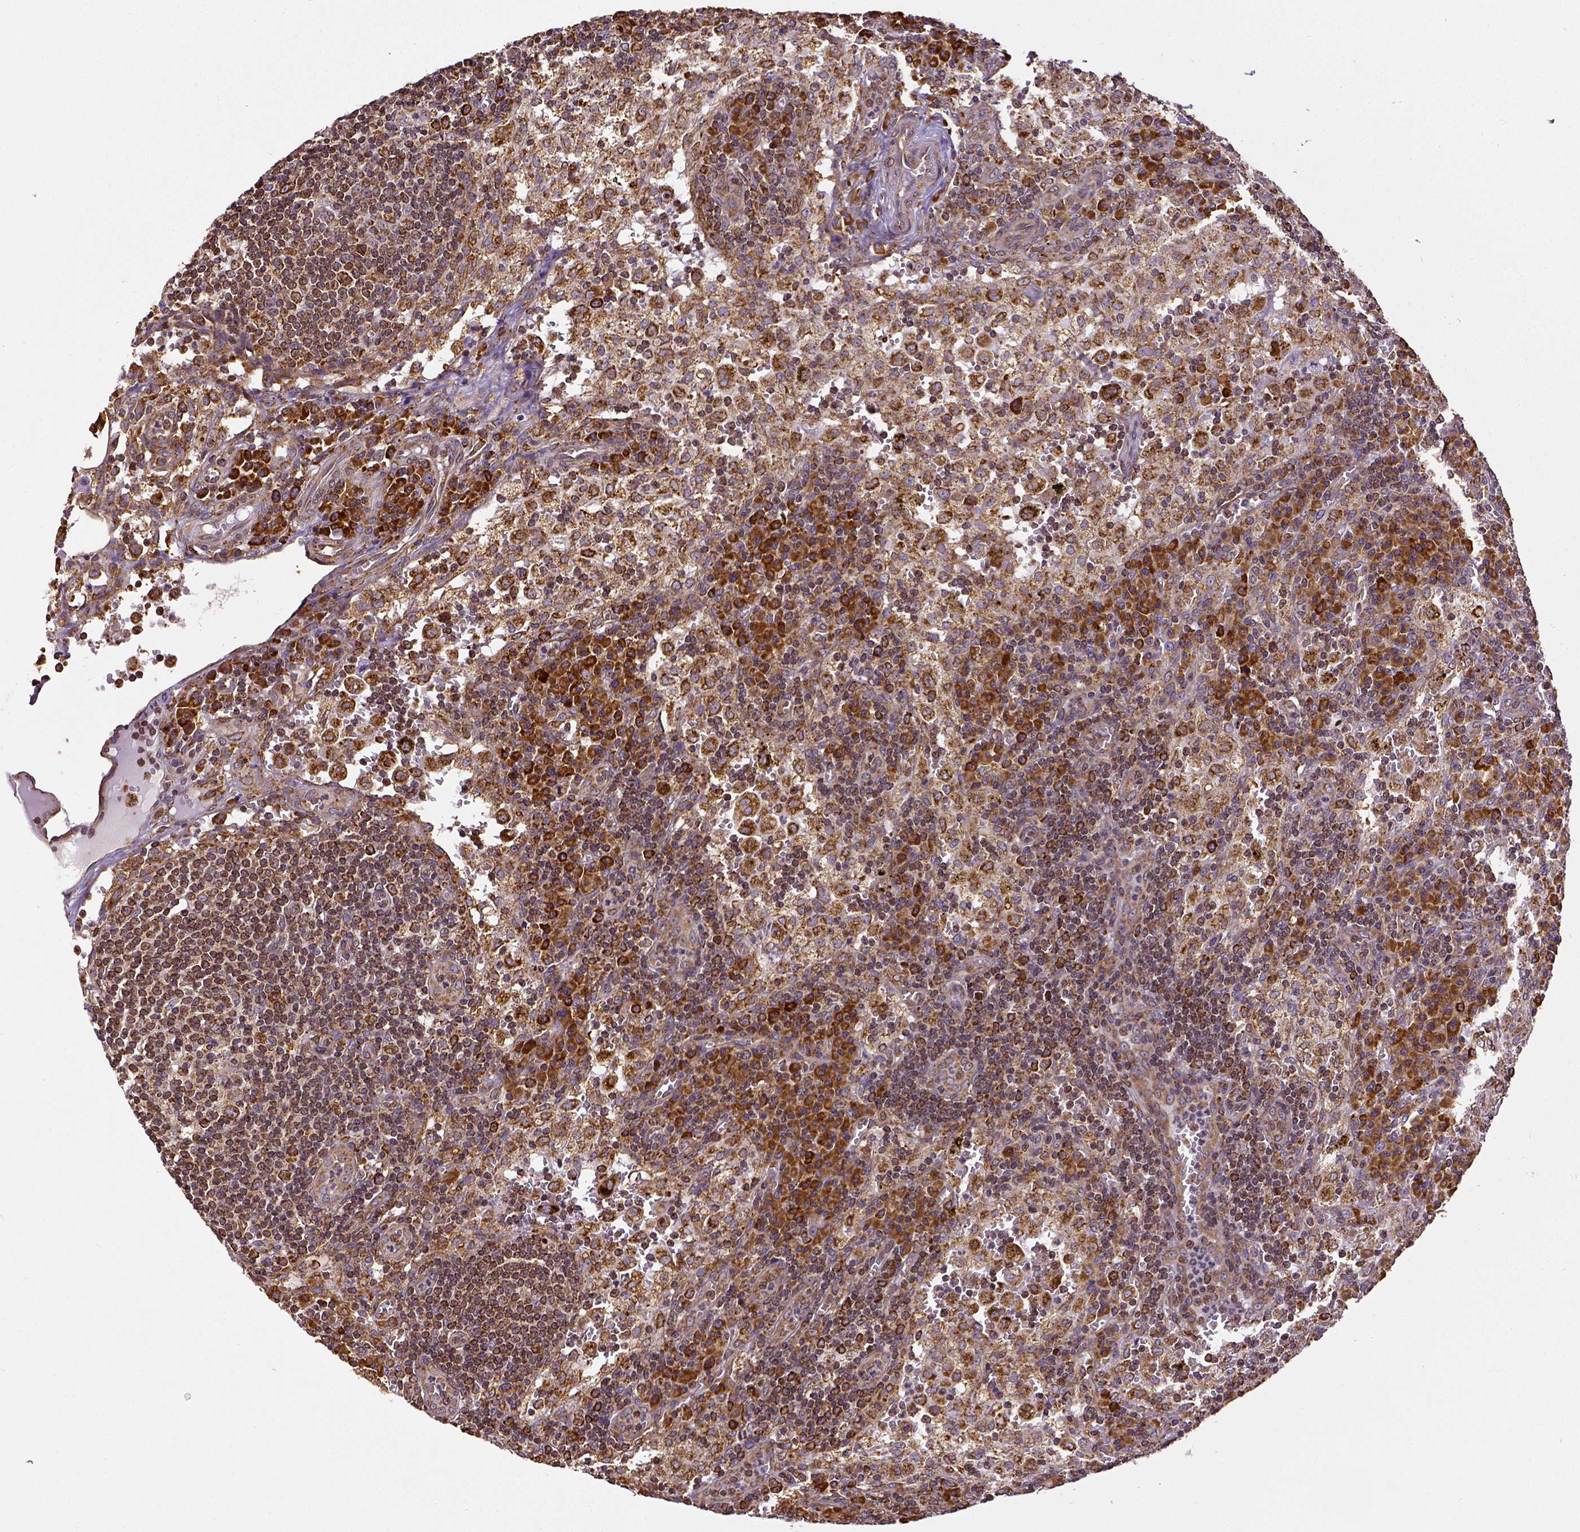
{"staining": {"intensity": "strong", "quantity": ">75%", "location": "cytoplasmic/membranous"}, "tissue": "lymph node", "cell_type": "Germinal center cells", "image_type": "normal", "snomed": [{"axis": "morphology", "description": "Normal tissue, NOS"}, {"axis": "topography", "description": "Lymph node"}], "caption": "Strong cytoplasmic/membranous staining for a protein is present in approximately >75% of germinal center cells of benign lymph node using IHC.", "gene": "MTDH", "patient": {"sex": "male", "age": 62}}